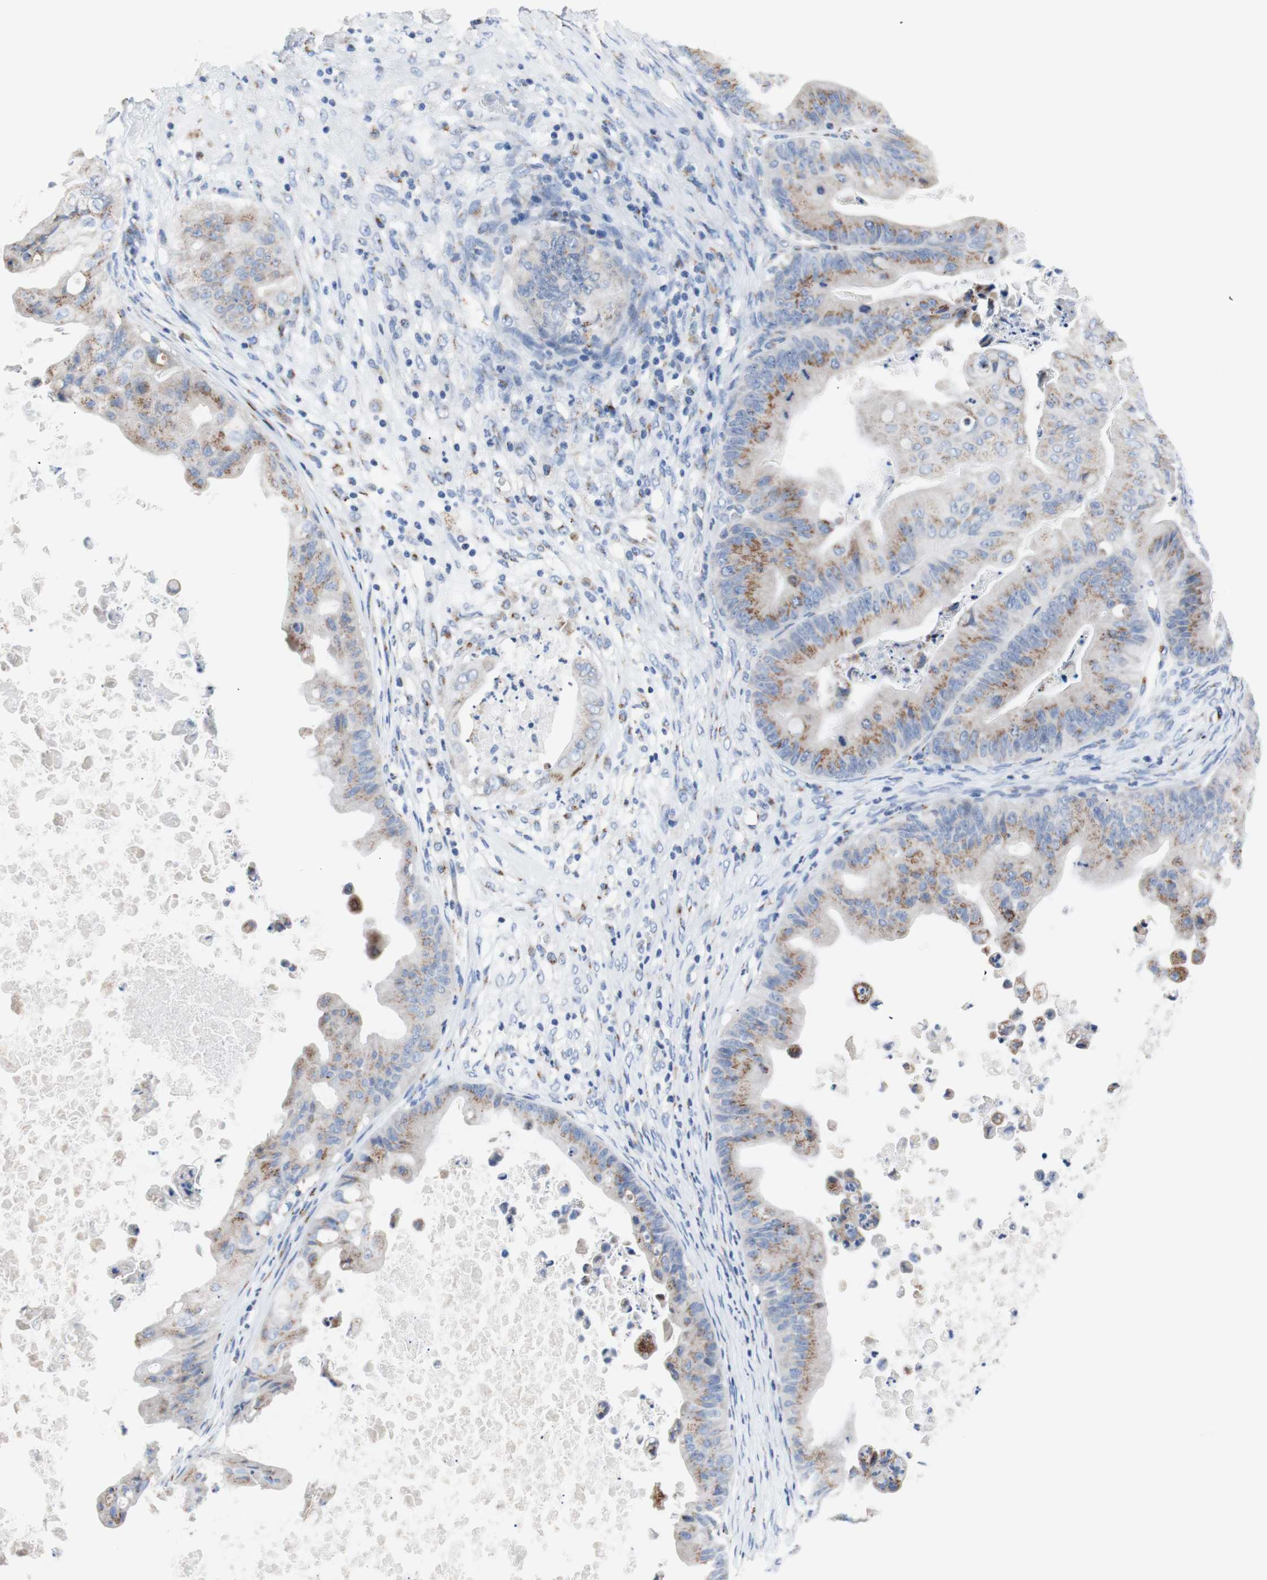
{"staining": {"intensity": "weak", "quantity": "25%-75%", "location": "cytoplasmic/membranous"}, "tissue": "ovarian cancer", "cell_type": "Tumor cells", "image_type": "cancer", "snomed": [{"axis": "morphology", "description": "Cystadenocarcinoma, mucinous, NOS"}, {"axis": "topography", "description": "Ovary"}], "caption": "A photomicrograph of ovarian mucinous cystadenocarcinoma stained for a protein shows weak cytoplasmic/membranous brown staining in tumor cells.", "gene": "GALNT2", "patient": {"sex": "female", "age": 37}}